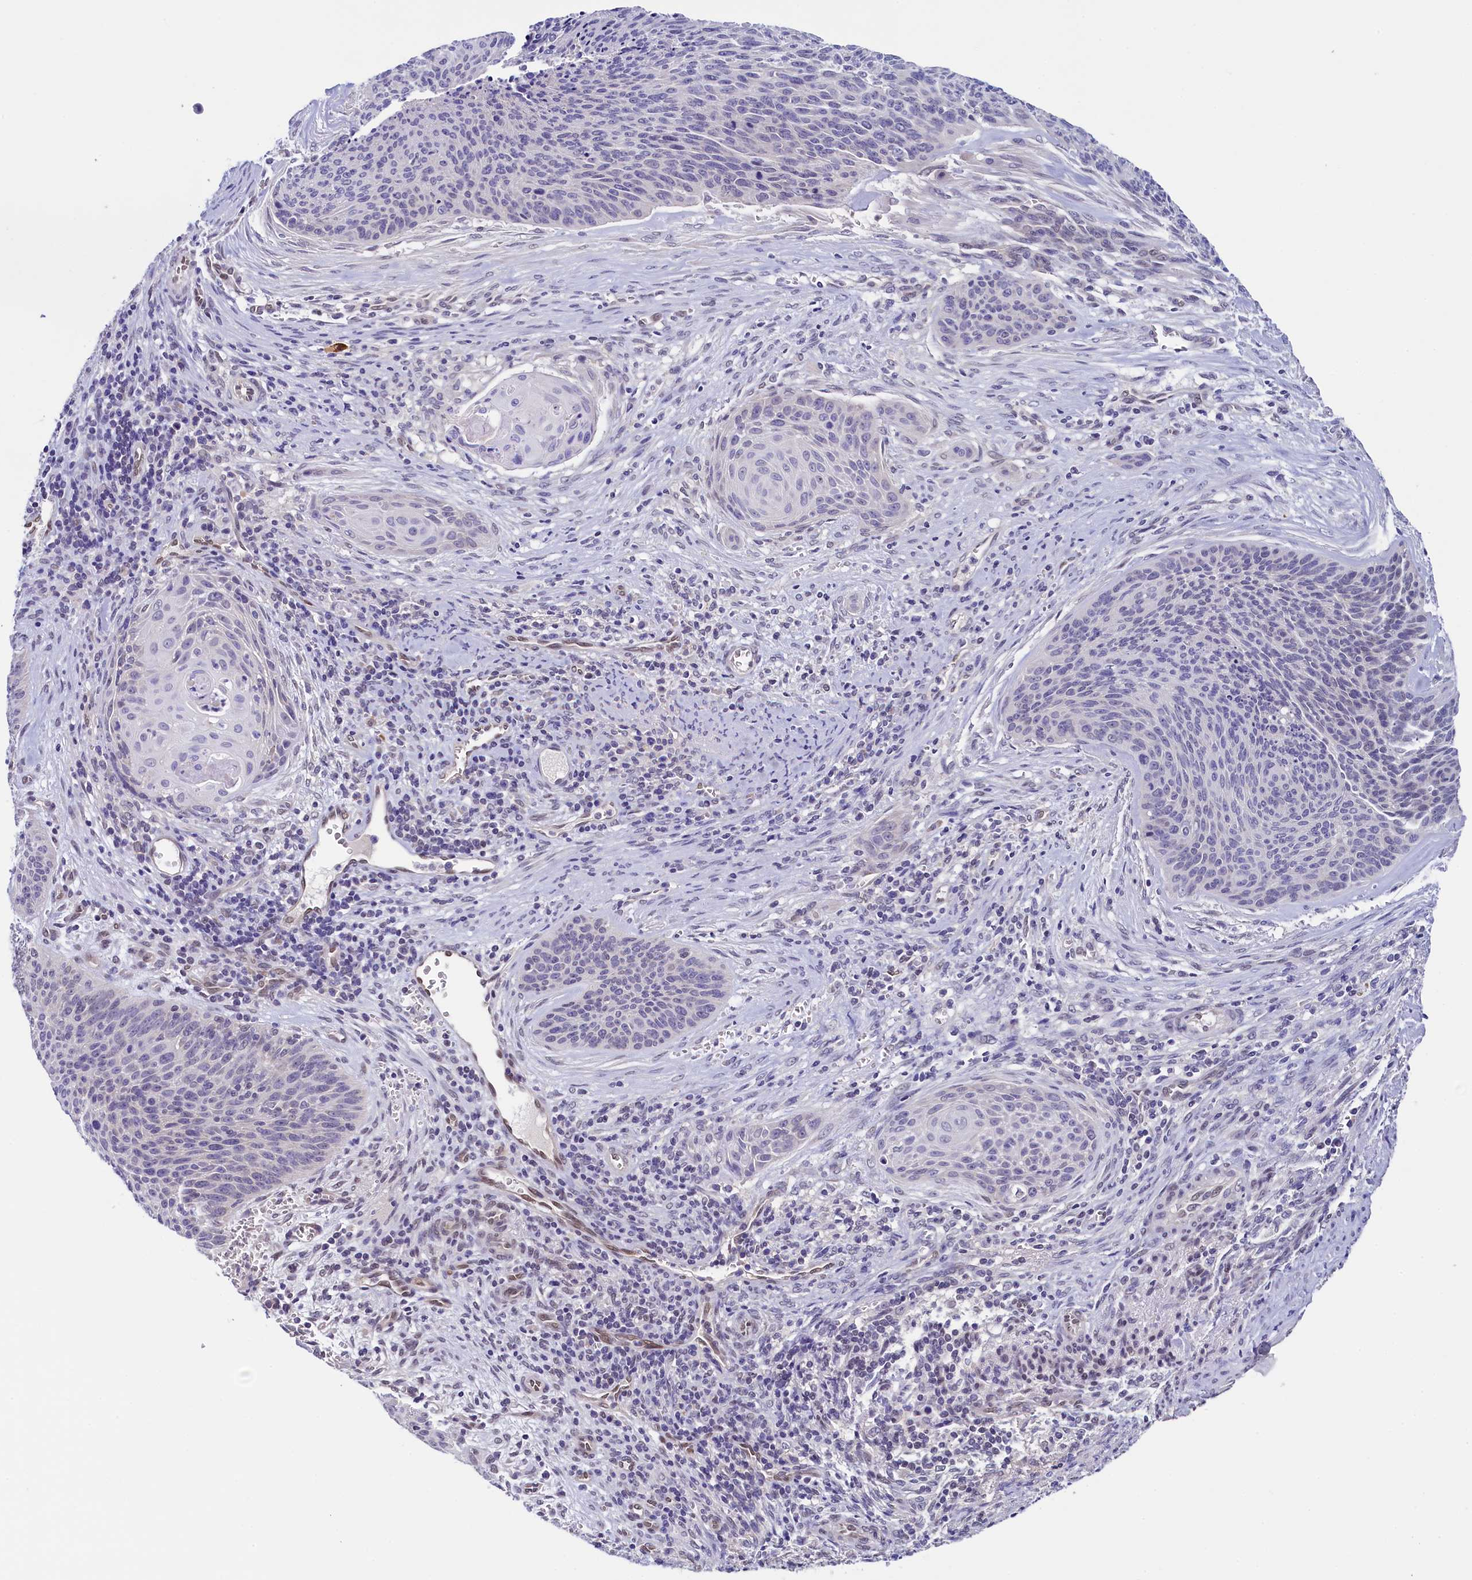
{"staining": {"intensity": "negative", "quantity": "none", "location": "none"}, "tissue": "cervical cancer", "cell_type": "Tumor cells", "image_type": "cancer", "snomed": [{"axis": "morphology", "description": "Squamous cell carcinoma, NOS"}, {"axis": "topography", "description": "Cervix"}], "caption": "High magnification brightfield microscopy of cervical cancer stained with DAB (brown) and counterstained with hematoxylin (blue): tumor cells show no significant positivity.", "gene": "FLYWCH2", "patient": {"sex": "female", "age": 55}}